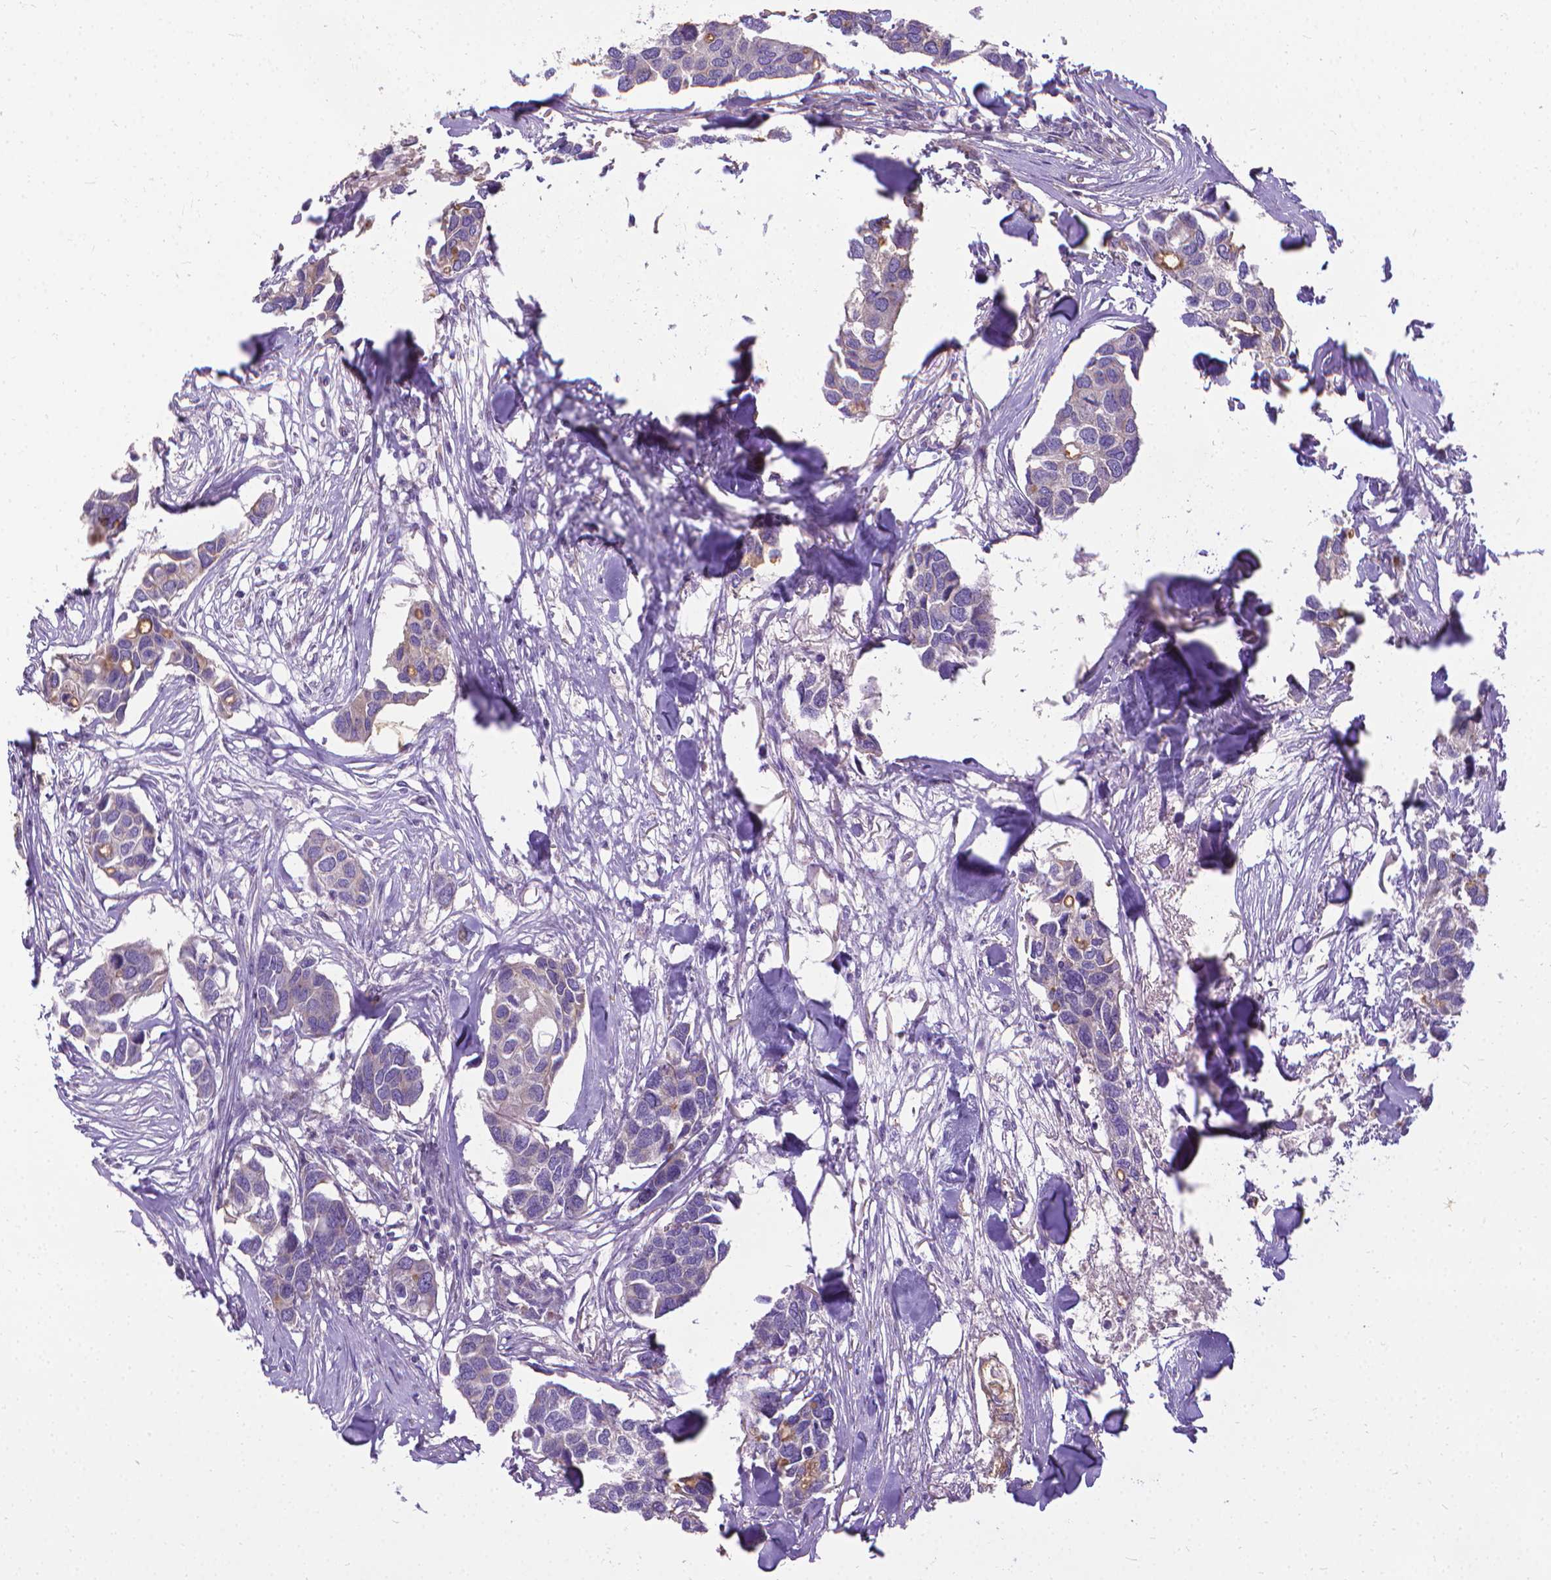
{"staining": {"intensity": "weak", "quantity": "<25%", "location": "cytoplasmic/membranous"}, "tissue": "breast cancer", "cell_type": "Tumor cells", "image_type": "cancer", "snomed": [{"axis": "morphology", "description": "Duct carcinoma"}, {"axis": "topography", "description": "Breast"}], "caption": "Image shows no protein positivity in tumor cells of intraductal carcinoma (breast) tissue.", "gene": "CFAP299", "patient": {"sex": "female", "age": 83}}